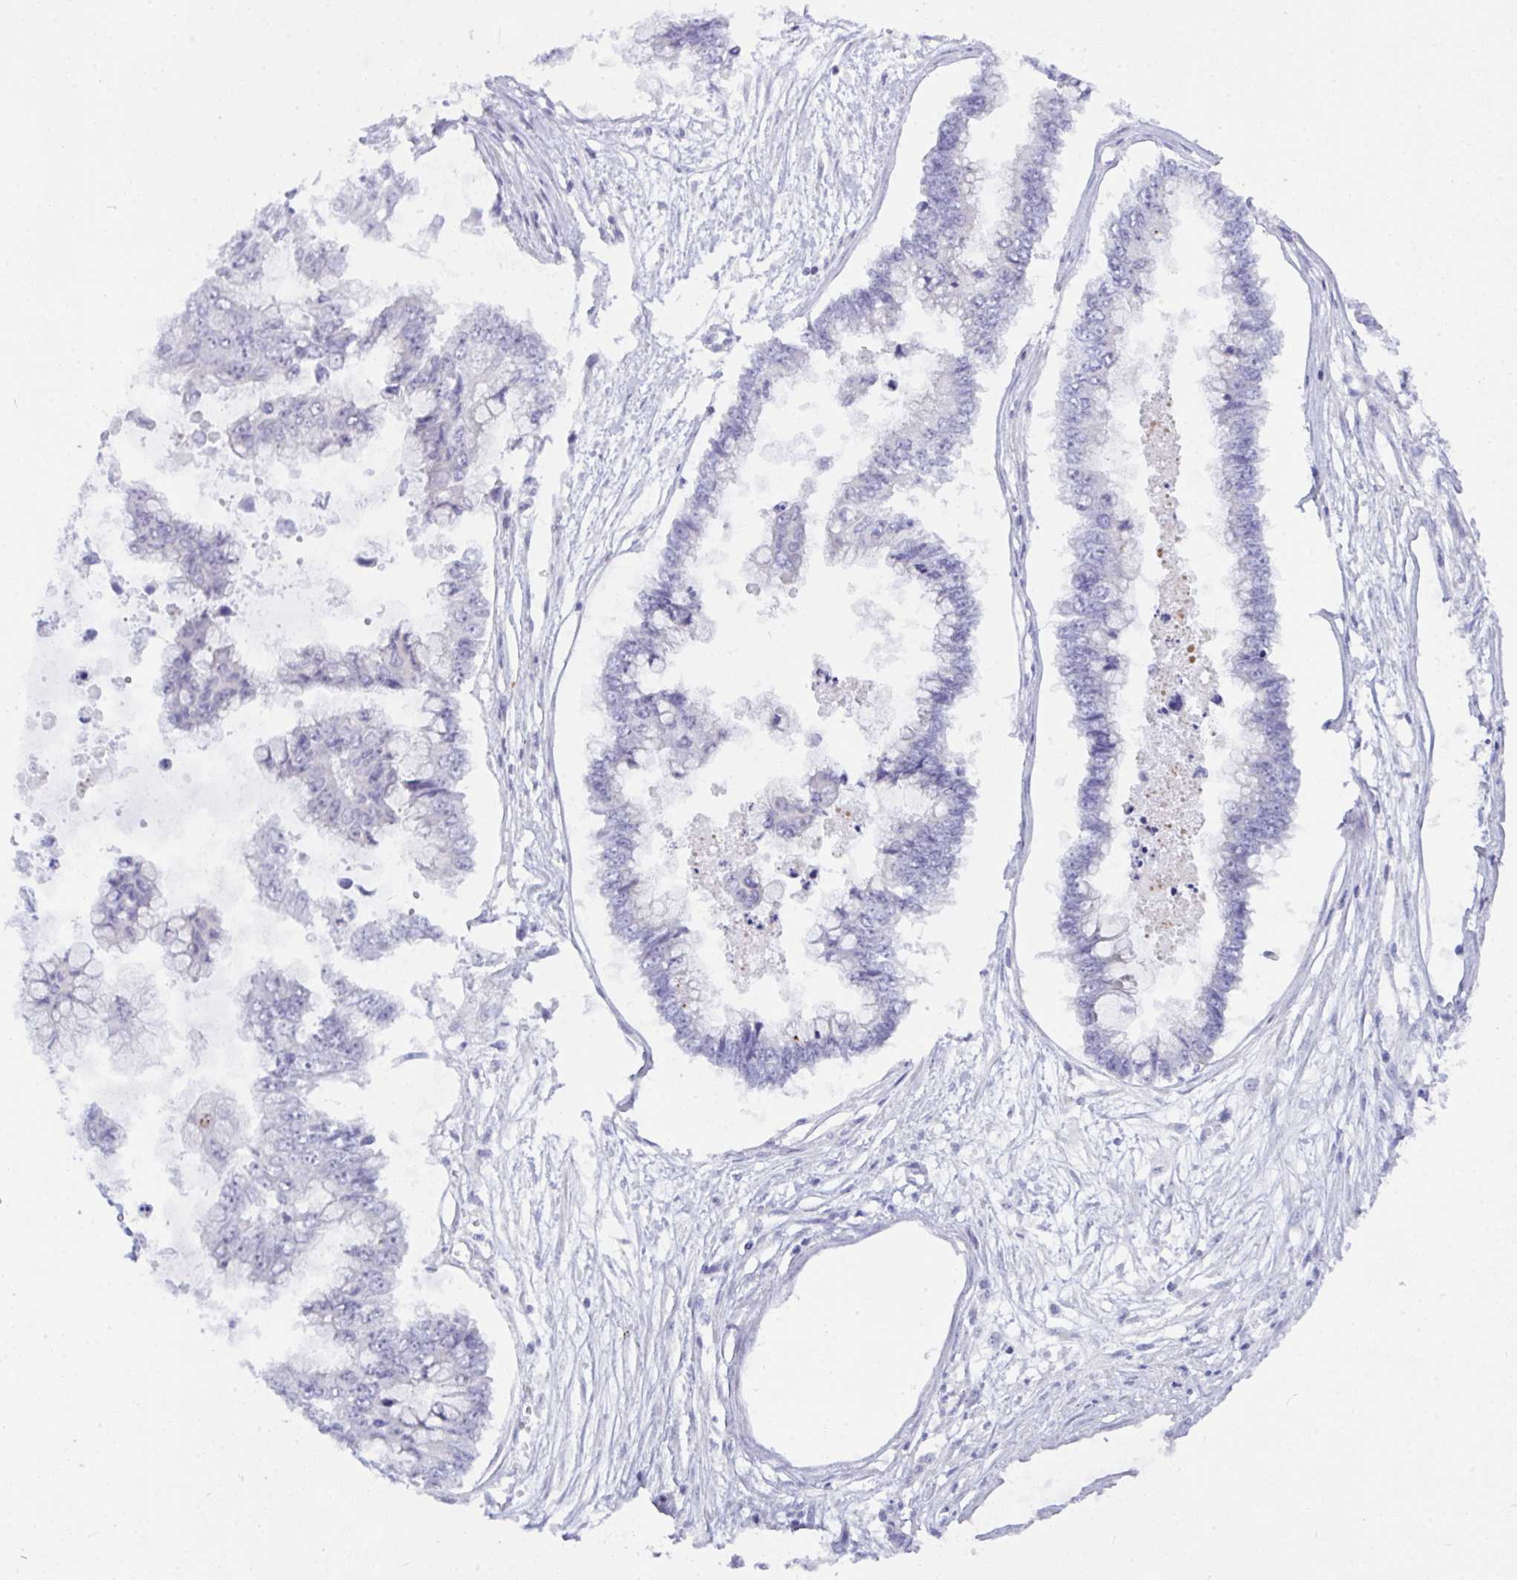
{"staining": {"intensity": "negative", "quantity": "none", "location": "none"}, "tissue": "endometrial cancer", "cell_type": "Tumor cells", "image_type": "cancer", "snomed": [{"axis": "morphology", "description": "Adenocarcinoma, NOS"}, {"axis": "topography", "description": "Endometrium"}], "caption": "DAB immunohistochemical staining of endometrial cancer (adenocarcinoma) demonstrates no significant expression in tumor cells.", "gene": "NFXL1", "patient": {"sex": "female", "age": 56}}